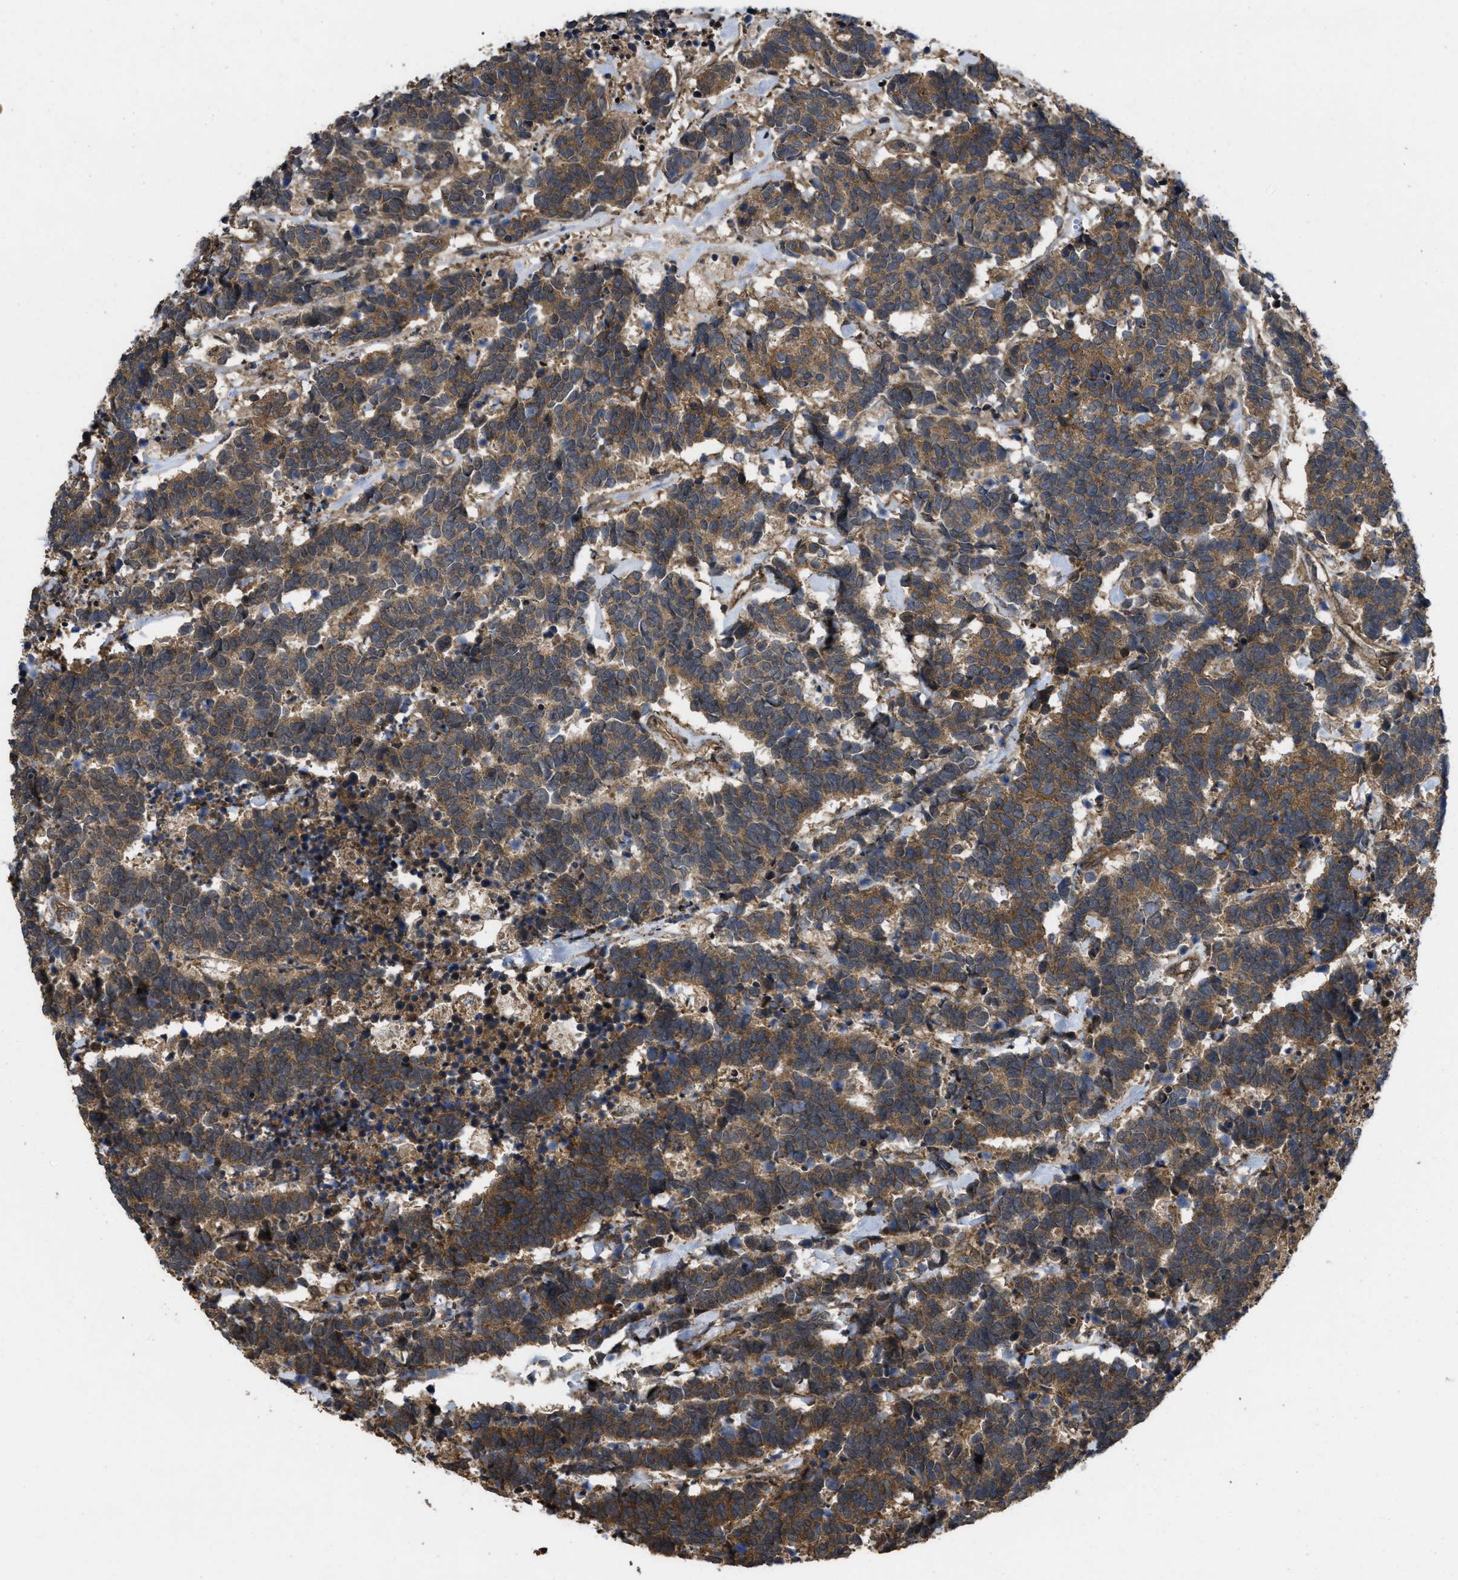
{"staining": {"intensity": "moderate", "quantity": ">75%", "location": "cytoplasmic/membranous"}, "tissue": "carcinoid", "cell_type": "Tumor cells", "image_type": "cancer", "snomed": [{"axis": "morphology", "description": "Carcinoma, NOS"}, {"axis": "morphology", "description": "Carcinoid, malignant, NOS"}, {"axis": "topography", "description": "Urinary bladder"}], "caption": "High-magnification brightfield microscopy of carcinoma stained with DAB (brown) and counterstained with hematoxylin (blue). tumor cells exhibit moderate cytoplasmic/membranous expression is identified in approximately>75% of cells.", "gene": "FZD6", "patient": {"sex": "male", "age": 57}}